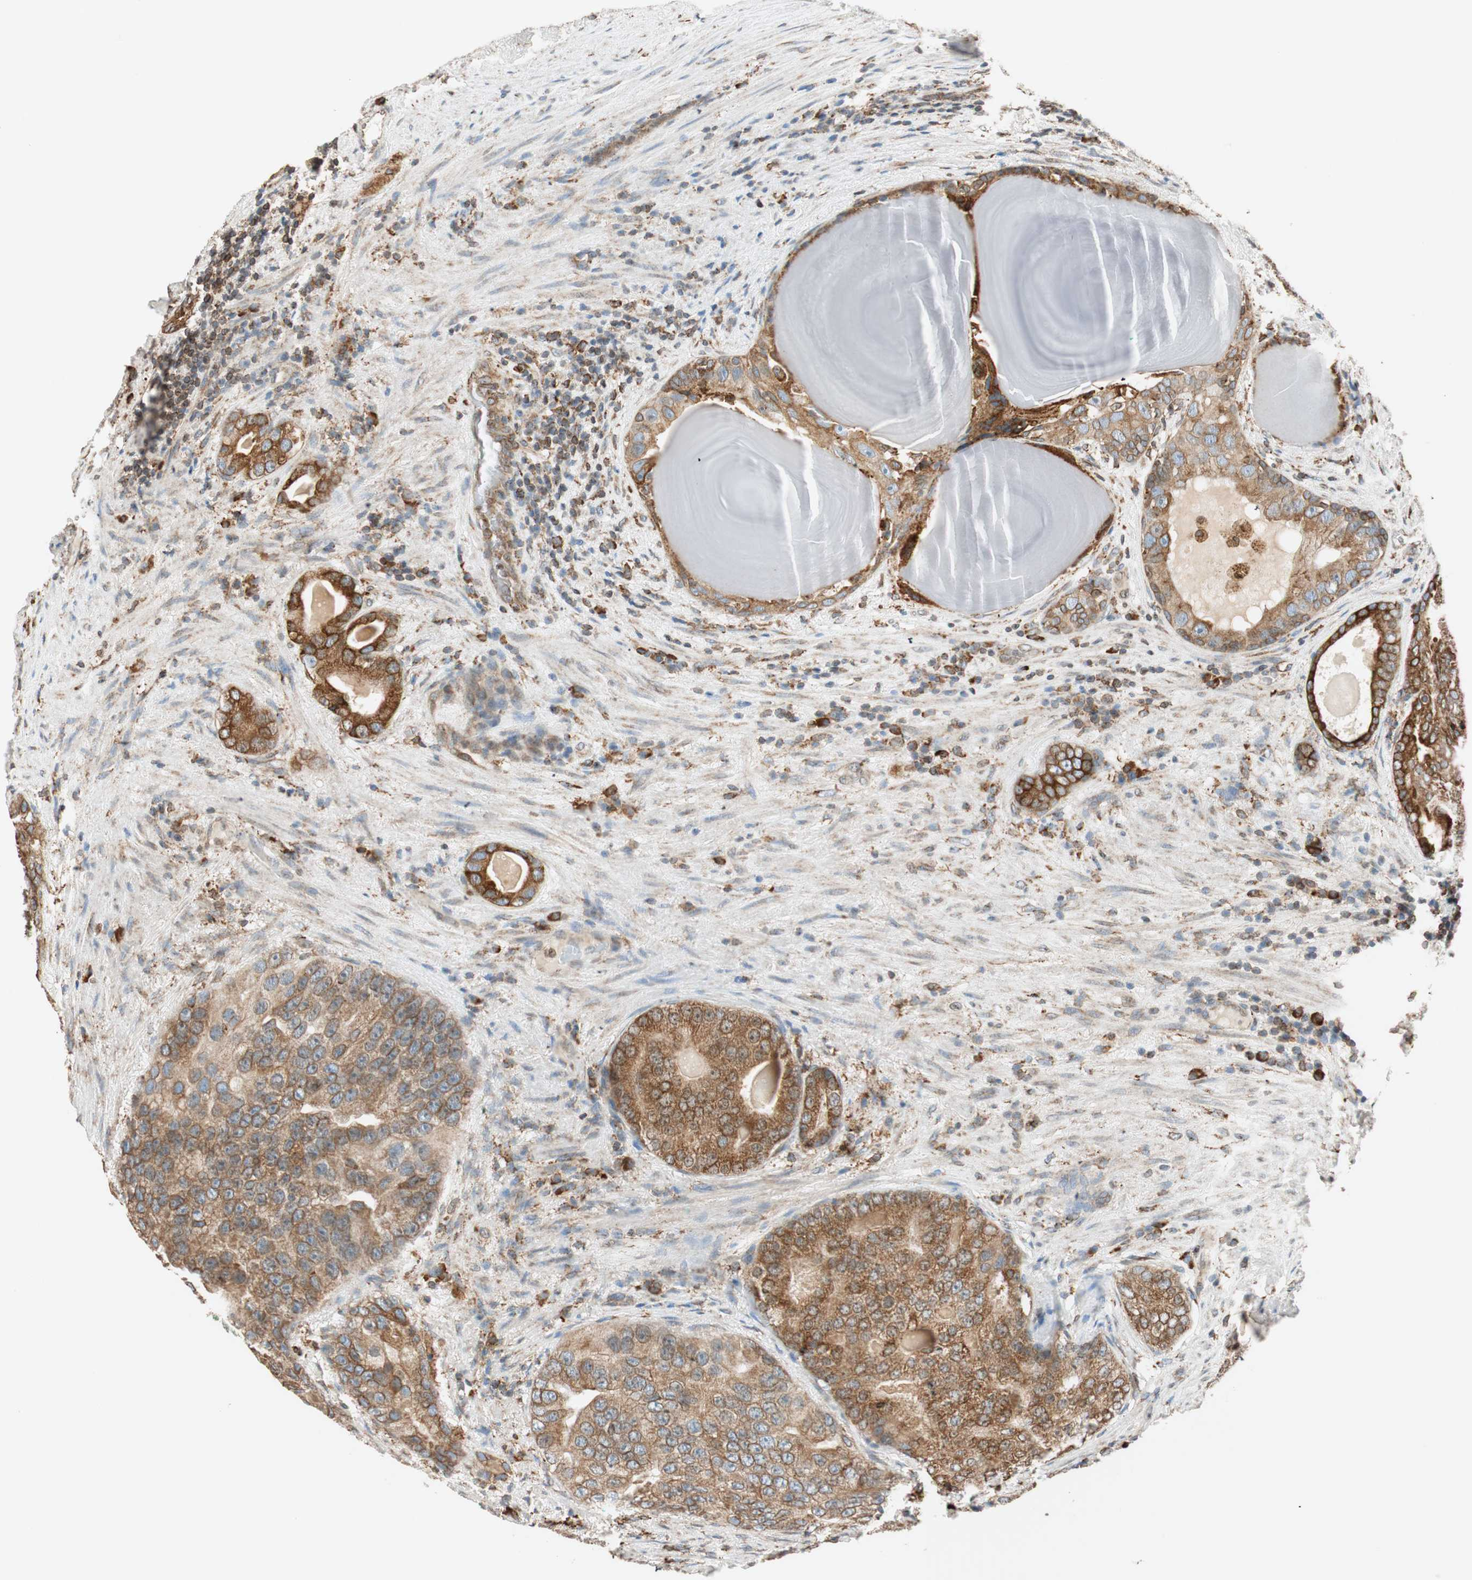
{"staining": {"intensity": "strong", "quantity": ">75%", "location": "cytoplasmic/membranous"}, "tissue": "prostate cancer", "cell_type": "Tumor cells", "image_type": "cancer", "snomed": [{"axis": "morphology", "description": "Adenocarcinoma, High grade"}, {"axis": "topography", "description": "Prostate"}], "caption": "Human prostate cancer (adenocarcinoma (high-grade)) stained with a brown dye demonstrates strong cytoplasmic/membranous positive expression in approximately >75% of tumor cells.", "gene": "PRKCSH", "patient": {"sex": "male", "age": 66}}